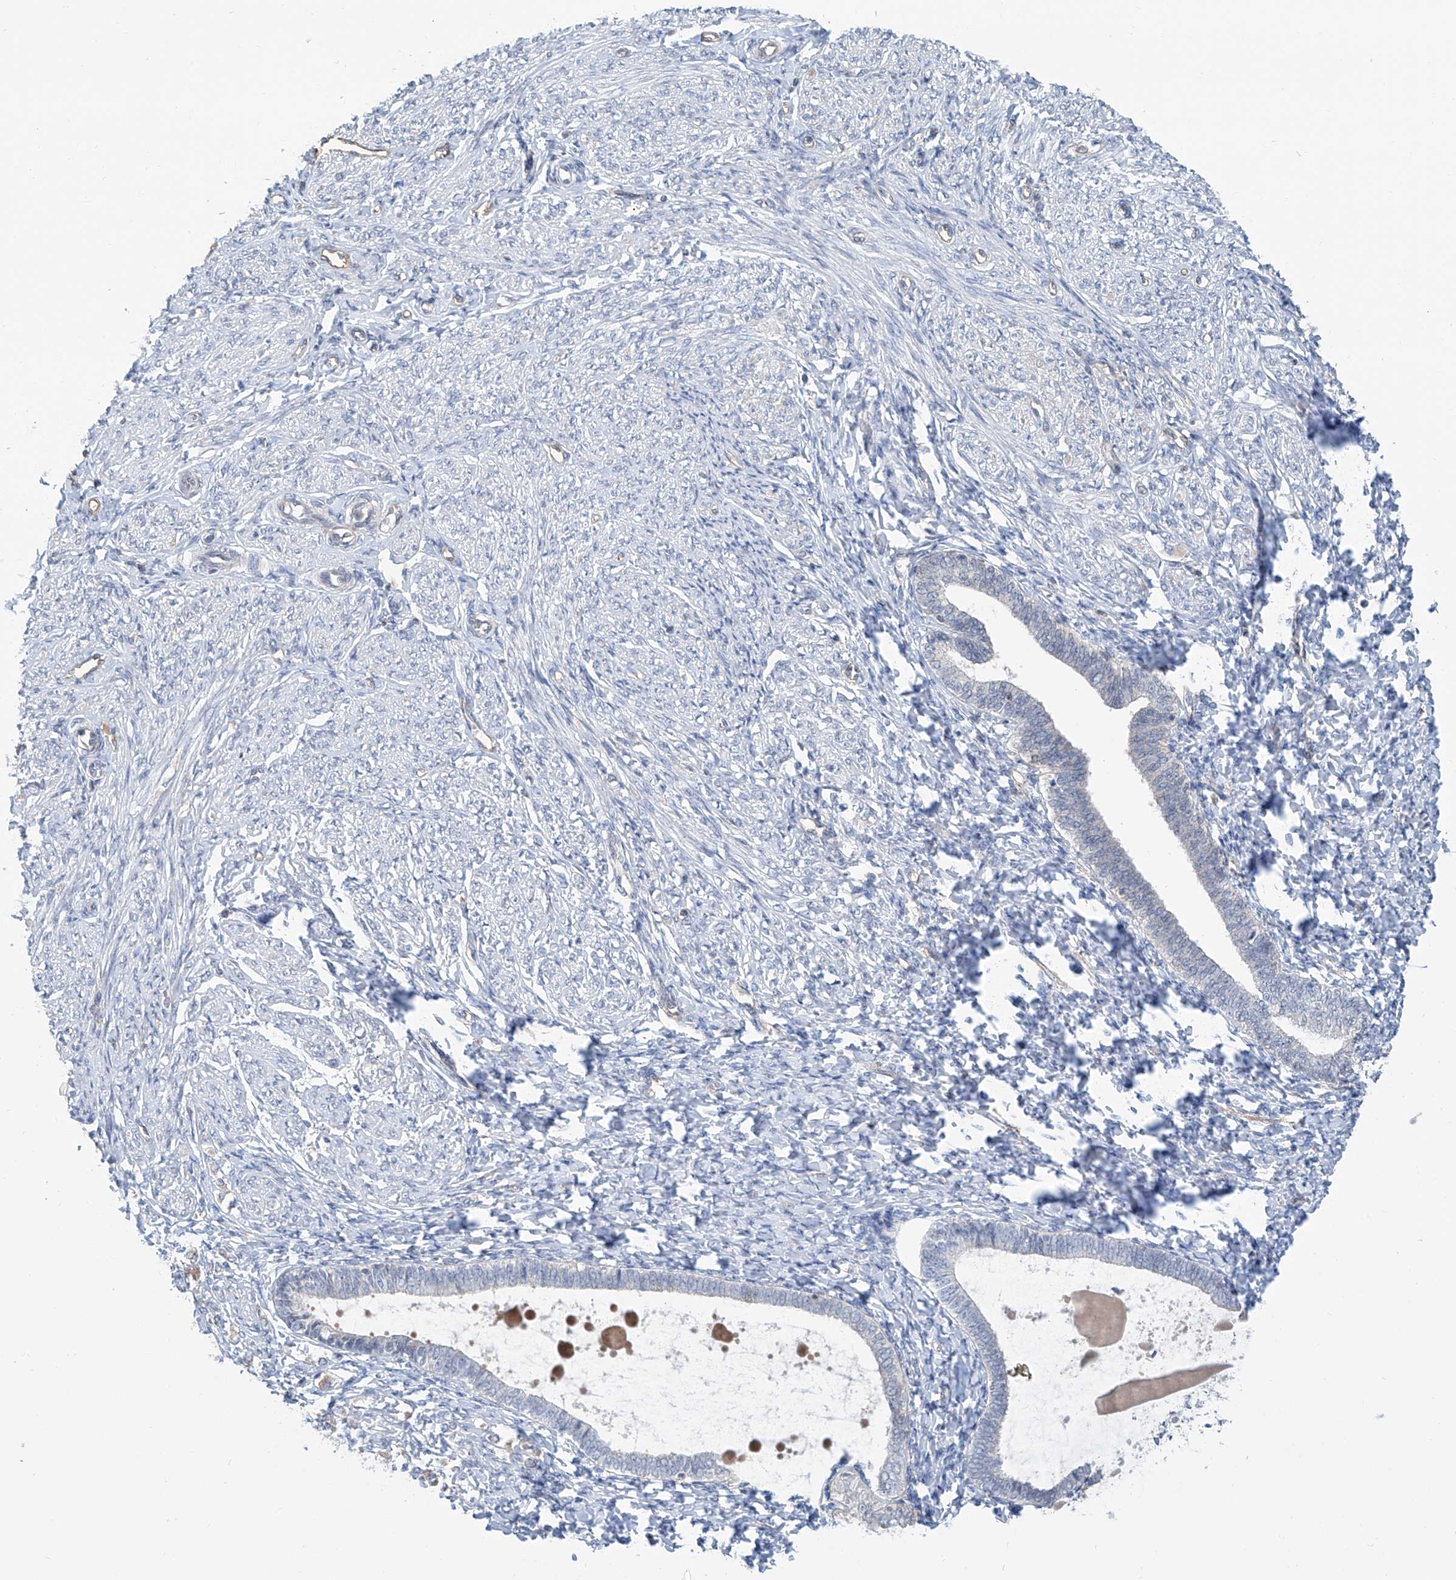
{"staining": {"intensity": "negative", "quantity": "none", "location": "none"}, "tissue": "endometrium", "cell_type": "Cells in endometrial stroma", "image_type": "normal", "snomed": [{"axis": "morphology", "description": "Normal tissue, NOS"}, {"axis": "topography", "description": "Endometrium"}], "caption": "A micrograph of endometrium stained for a protein demonstrates no brown staining in cells in endometrial stroma.", "gene": "KCNK10", "patient": {"sex": "female", "age": 72}}